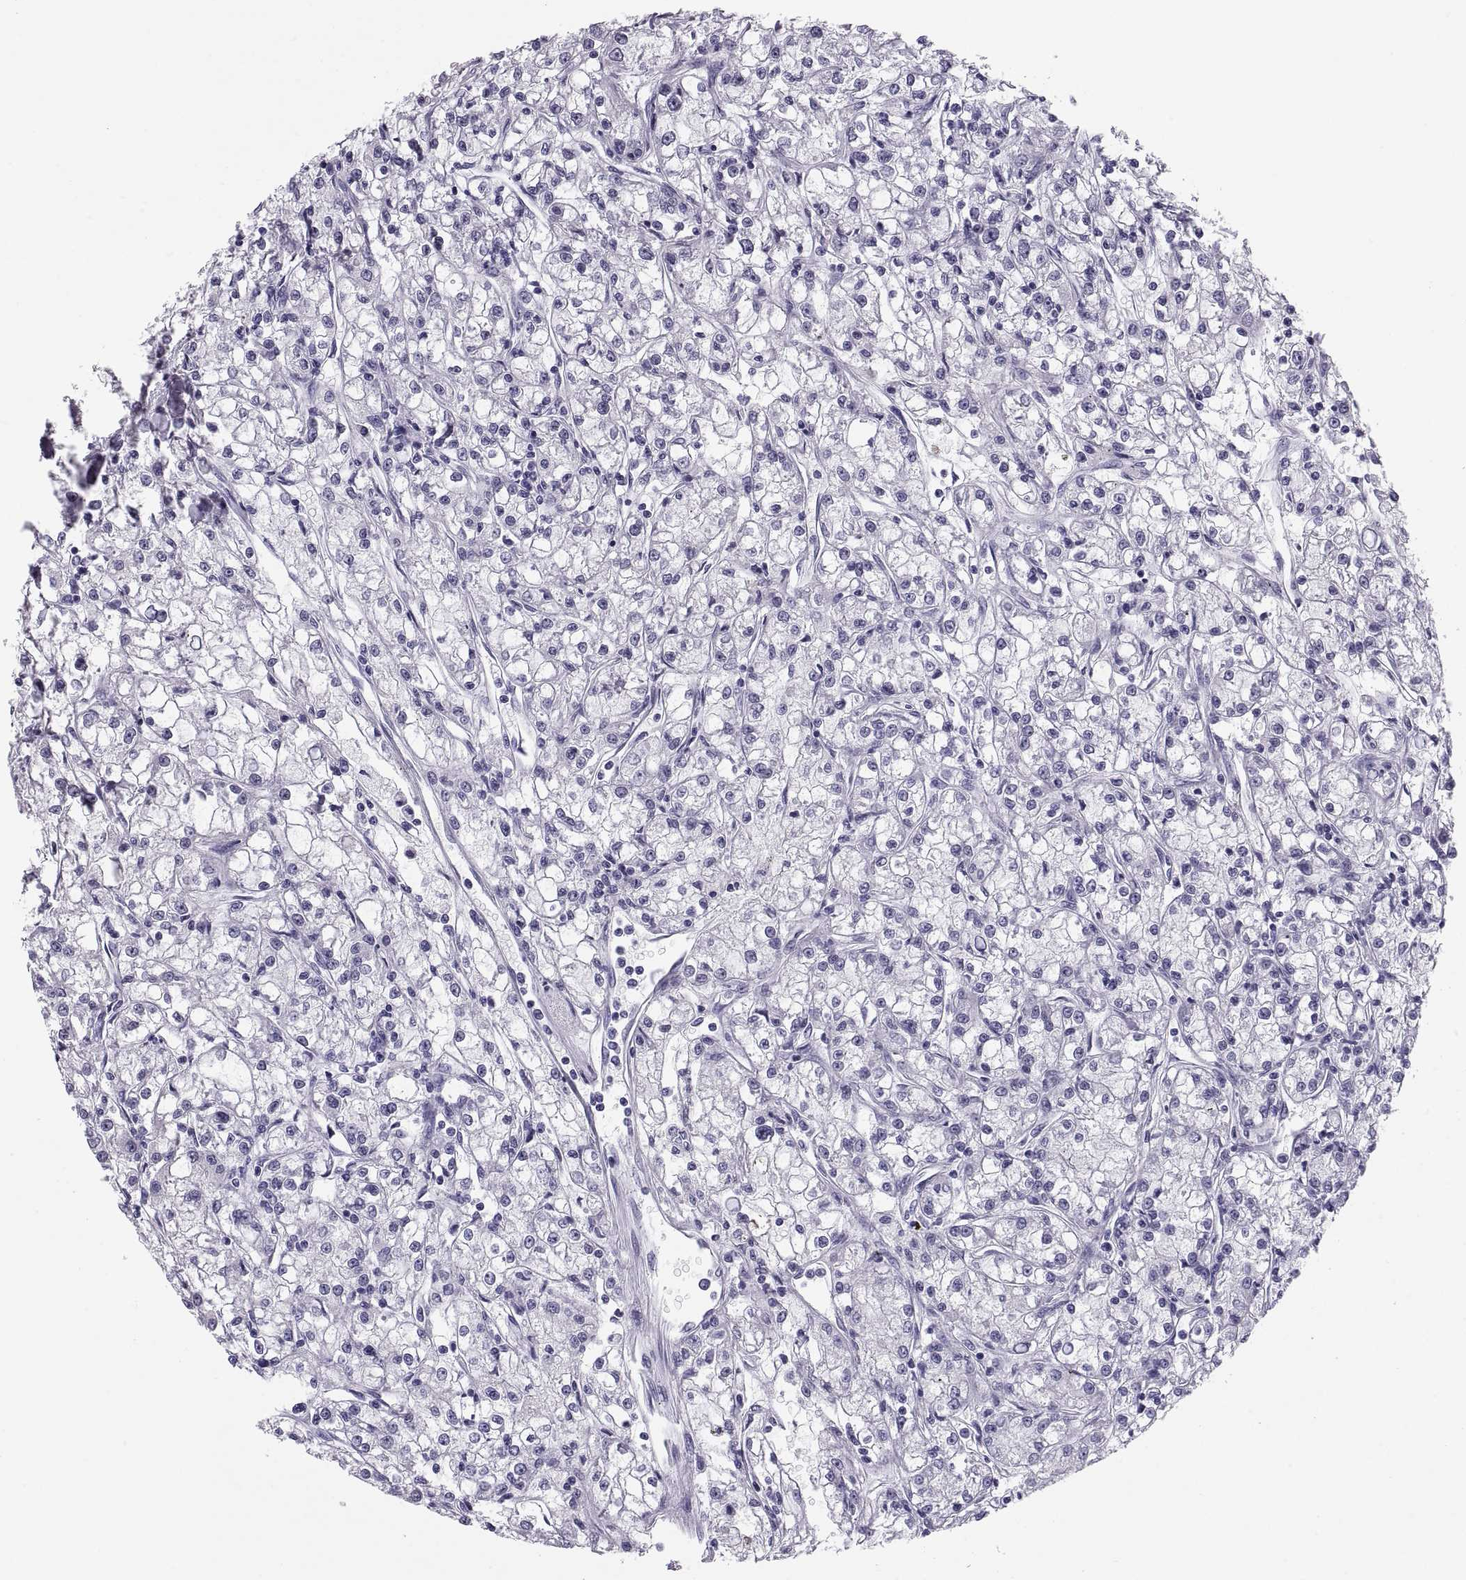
{"staining": {"intensity": "negative", "quantity": "none", "location": "none"}, "tissue": "renal cancer", "cell_type": "Tumor cells", "image_type": "cancer", "snomed": [{"axis": "morphology", "description": "Adenocarcinoma, NOS"}, {"axis": "topography", "description": "Kidney"}], "caption": "DAB (3,3'-diaminobenzidine) immunohistochemical staining of human adenocarcinoma (renal) demonstrates no significant expression in tumor cells.", "gene": "PAX2", "patient": {"sex": "female", "age": 59}}